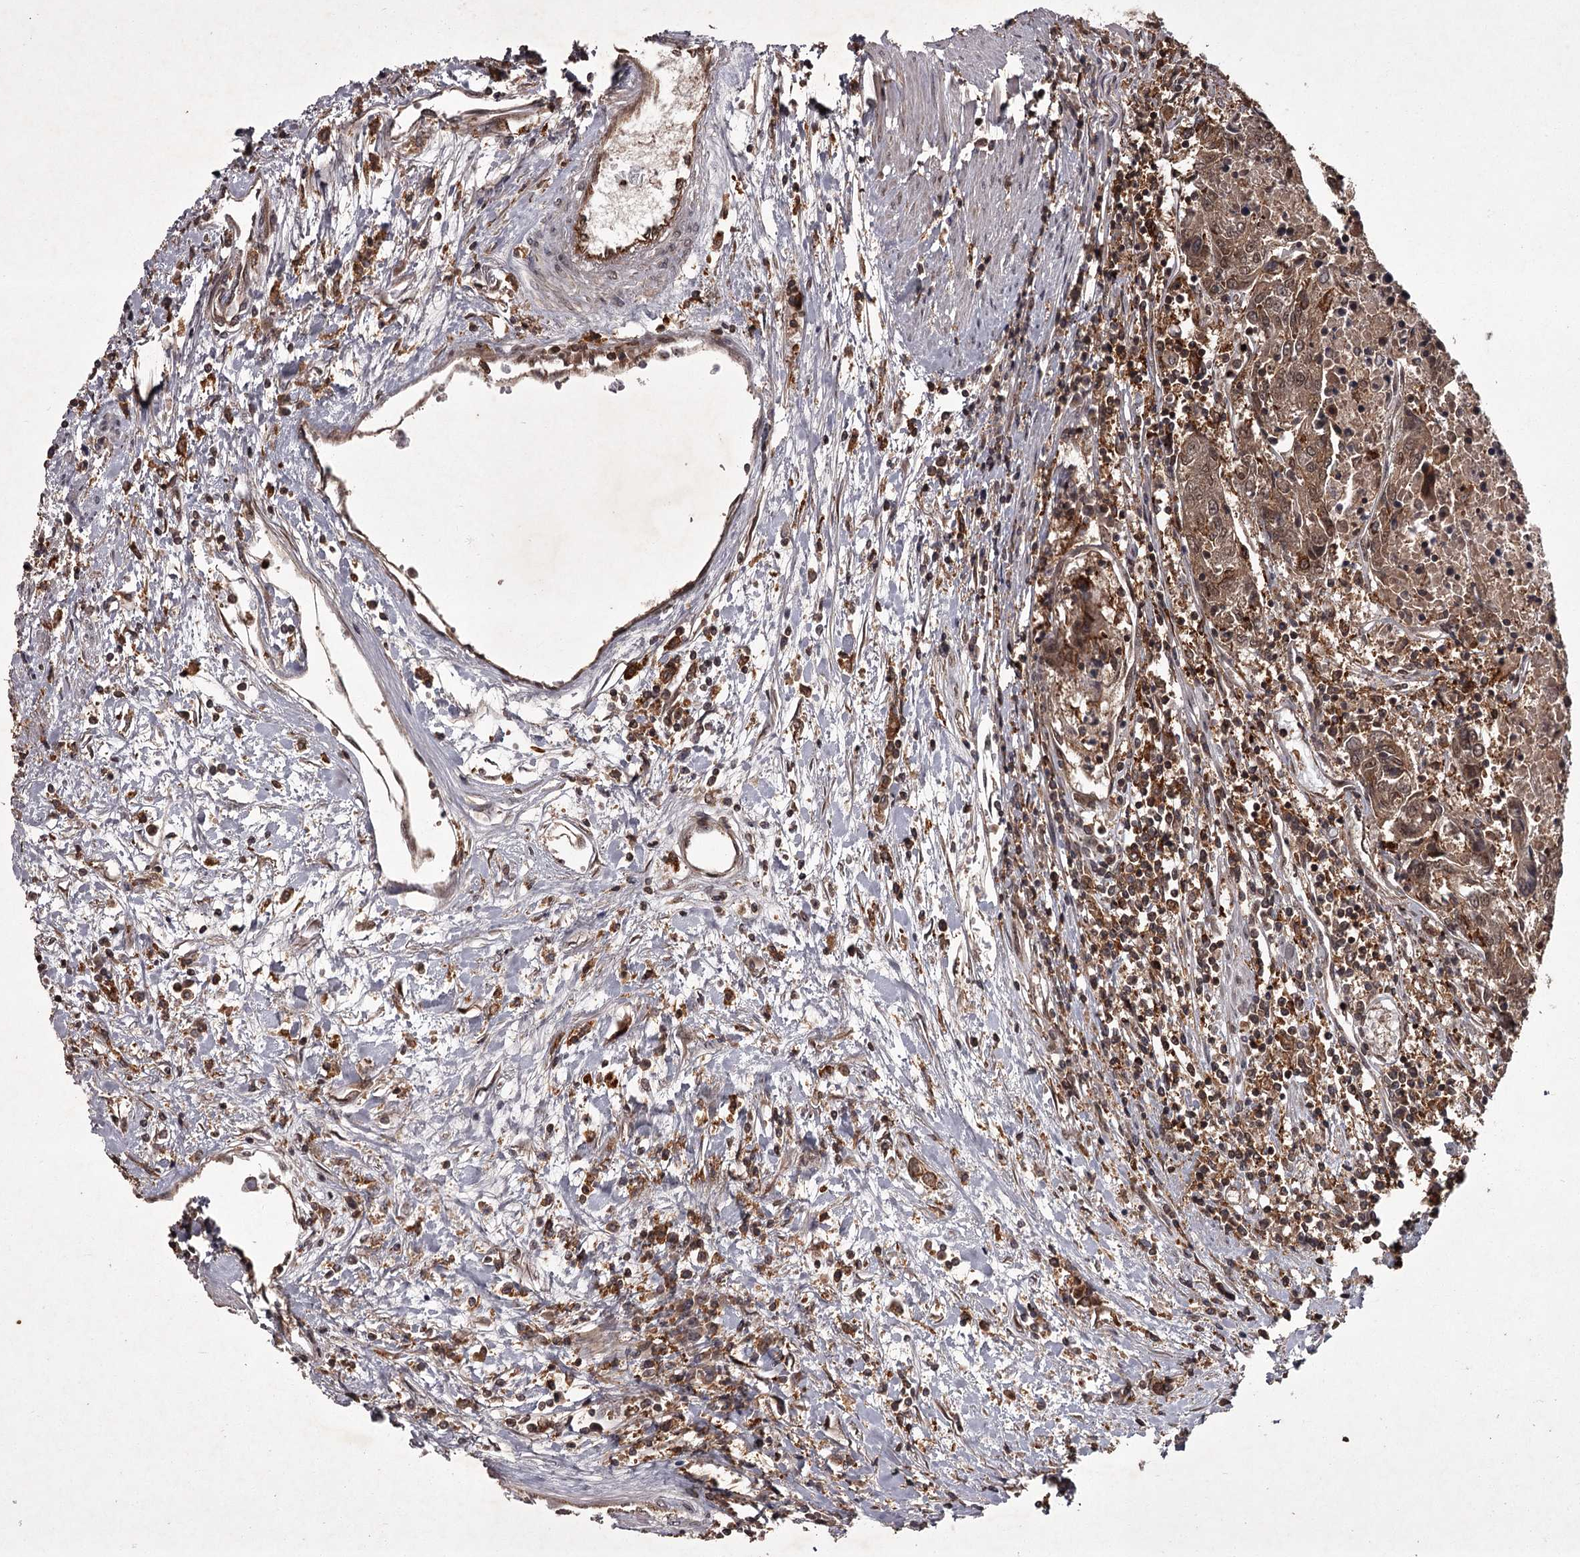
{"staining": {"intensity": "moderate", "quantity": ">75%", "location": "cytoplasmic/membranous,nuclear"}, "tissue": "urothelial cancer", "cell_type": "Tumor cells", "image_type": "cancer", "snomed": [{"axis": "morphology", "description": "Urothelial carcinoma, High grade"}, {"axis": "topography", "description": "Urinary bladder"}], "caption": "Brown immunohistochemical staining in urothelial carcinoma (high-grade) demonstrates moderate cytoplasmic/membranous and nuclear positivity in about >75% of tumor cells. (DAB IHC with brightfield microscopy, high magnification).", "gene": "TBC1D23", "patient": {"sex": "female", "age": 85}}